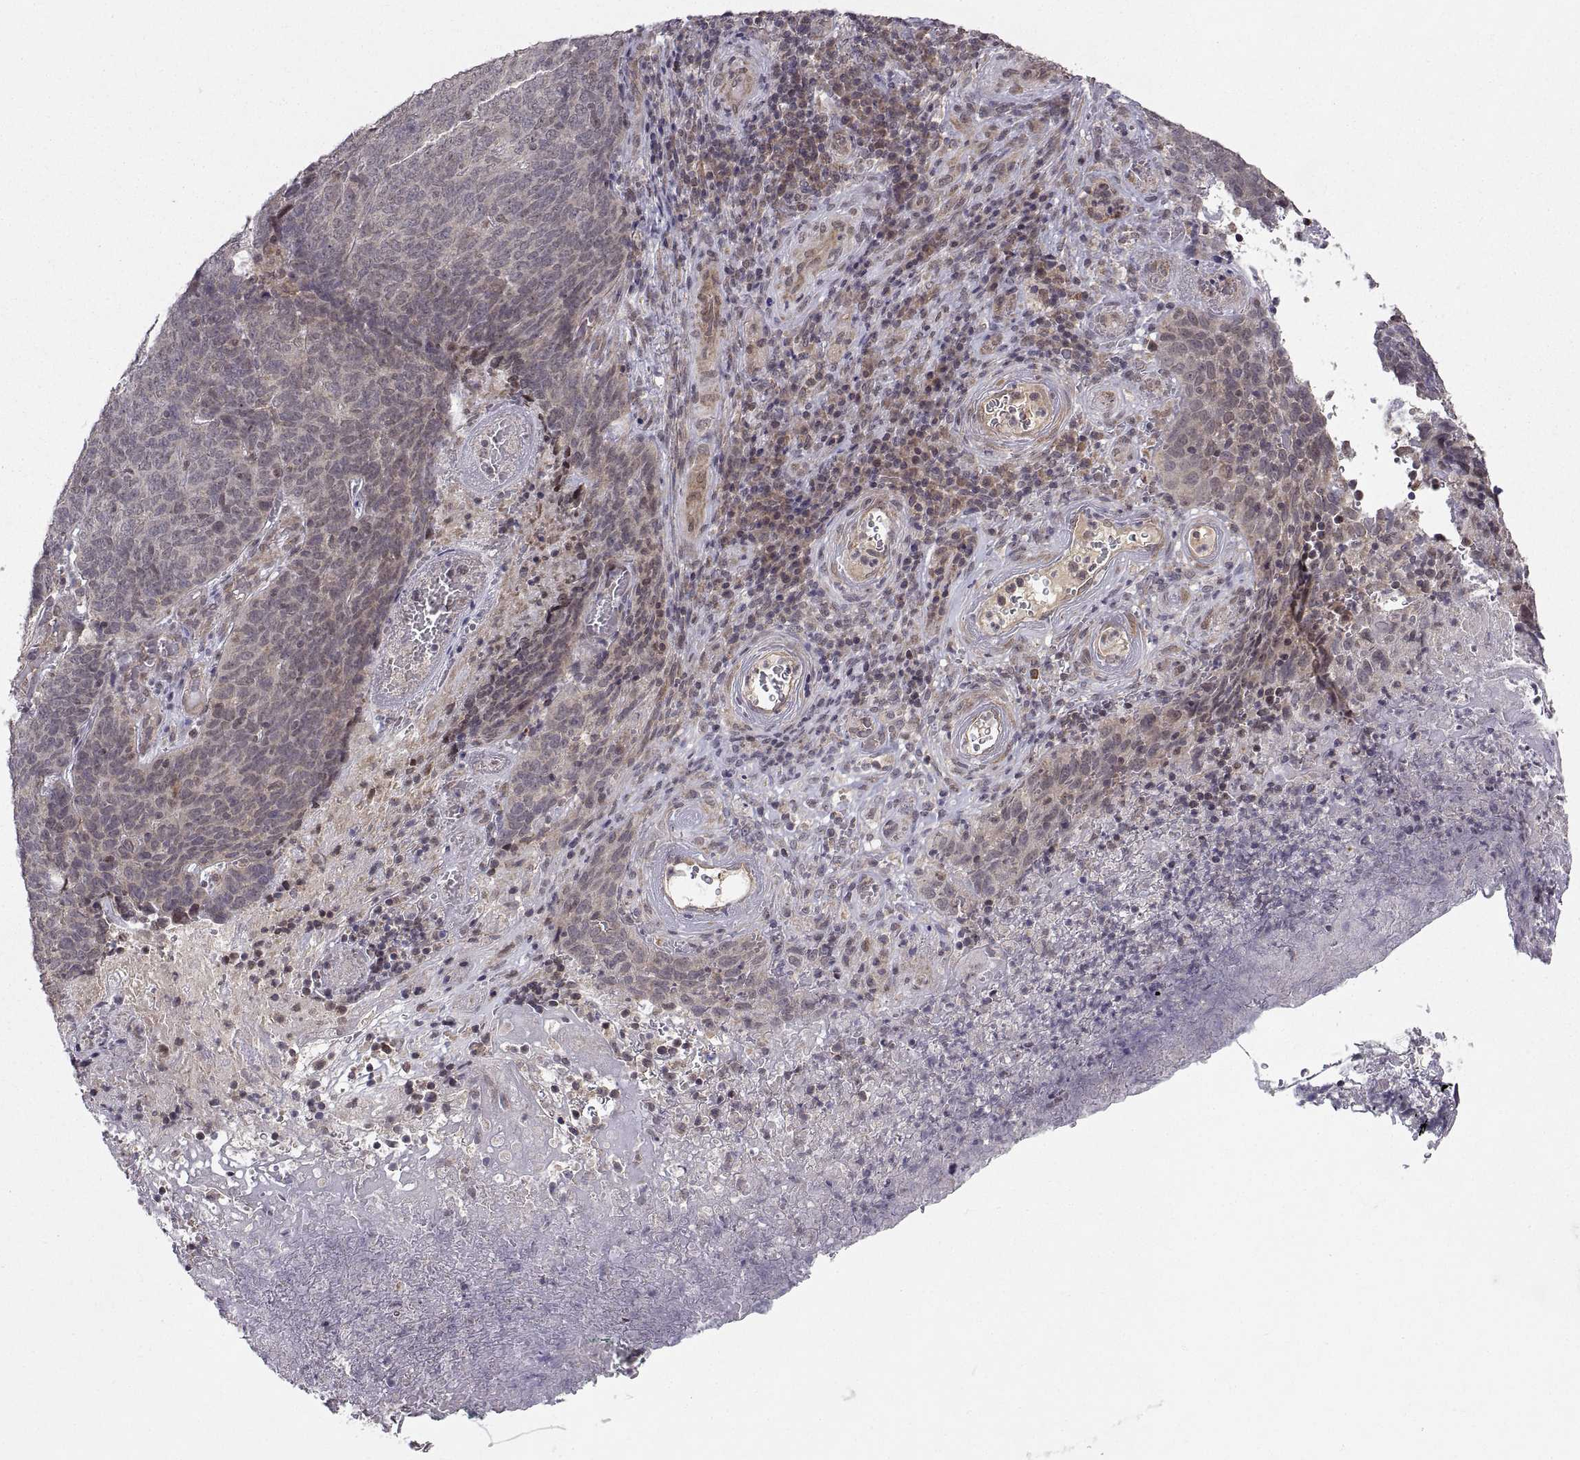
{"staining": {"intensity": "negative", "quantity": "none", "location": "none"}, "tissue": "skin cancer", "cell_type": "Tumor cells", "image_type": "cancer", "snomed": [{"axis": "morphology", "description": "Squamous cell carcinoma, NOS"}, {"axis": "topography", "description": "Skin"}, {"axis": "topography", "description": "Anal"}], "caption": "Skin cancer stained for a protein using immunohistochemistry (IHC) reveals no expression tumor cells.", "gene": "ABL2", "patient": {"sex": "female", "age": 51}}